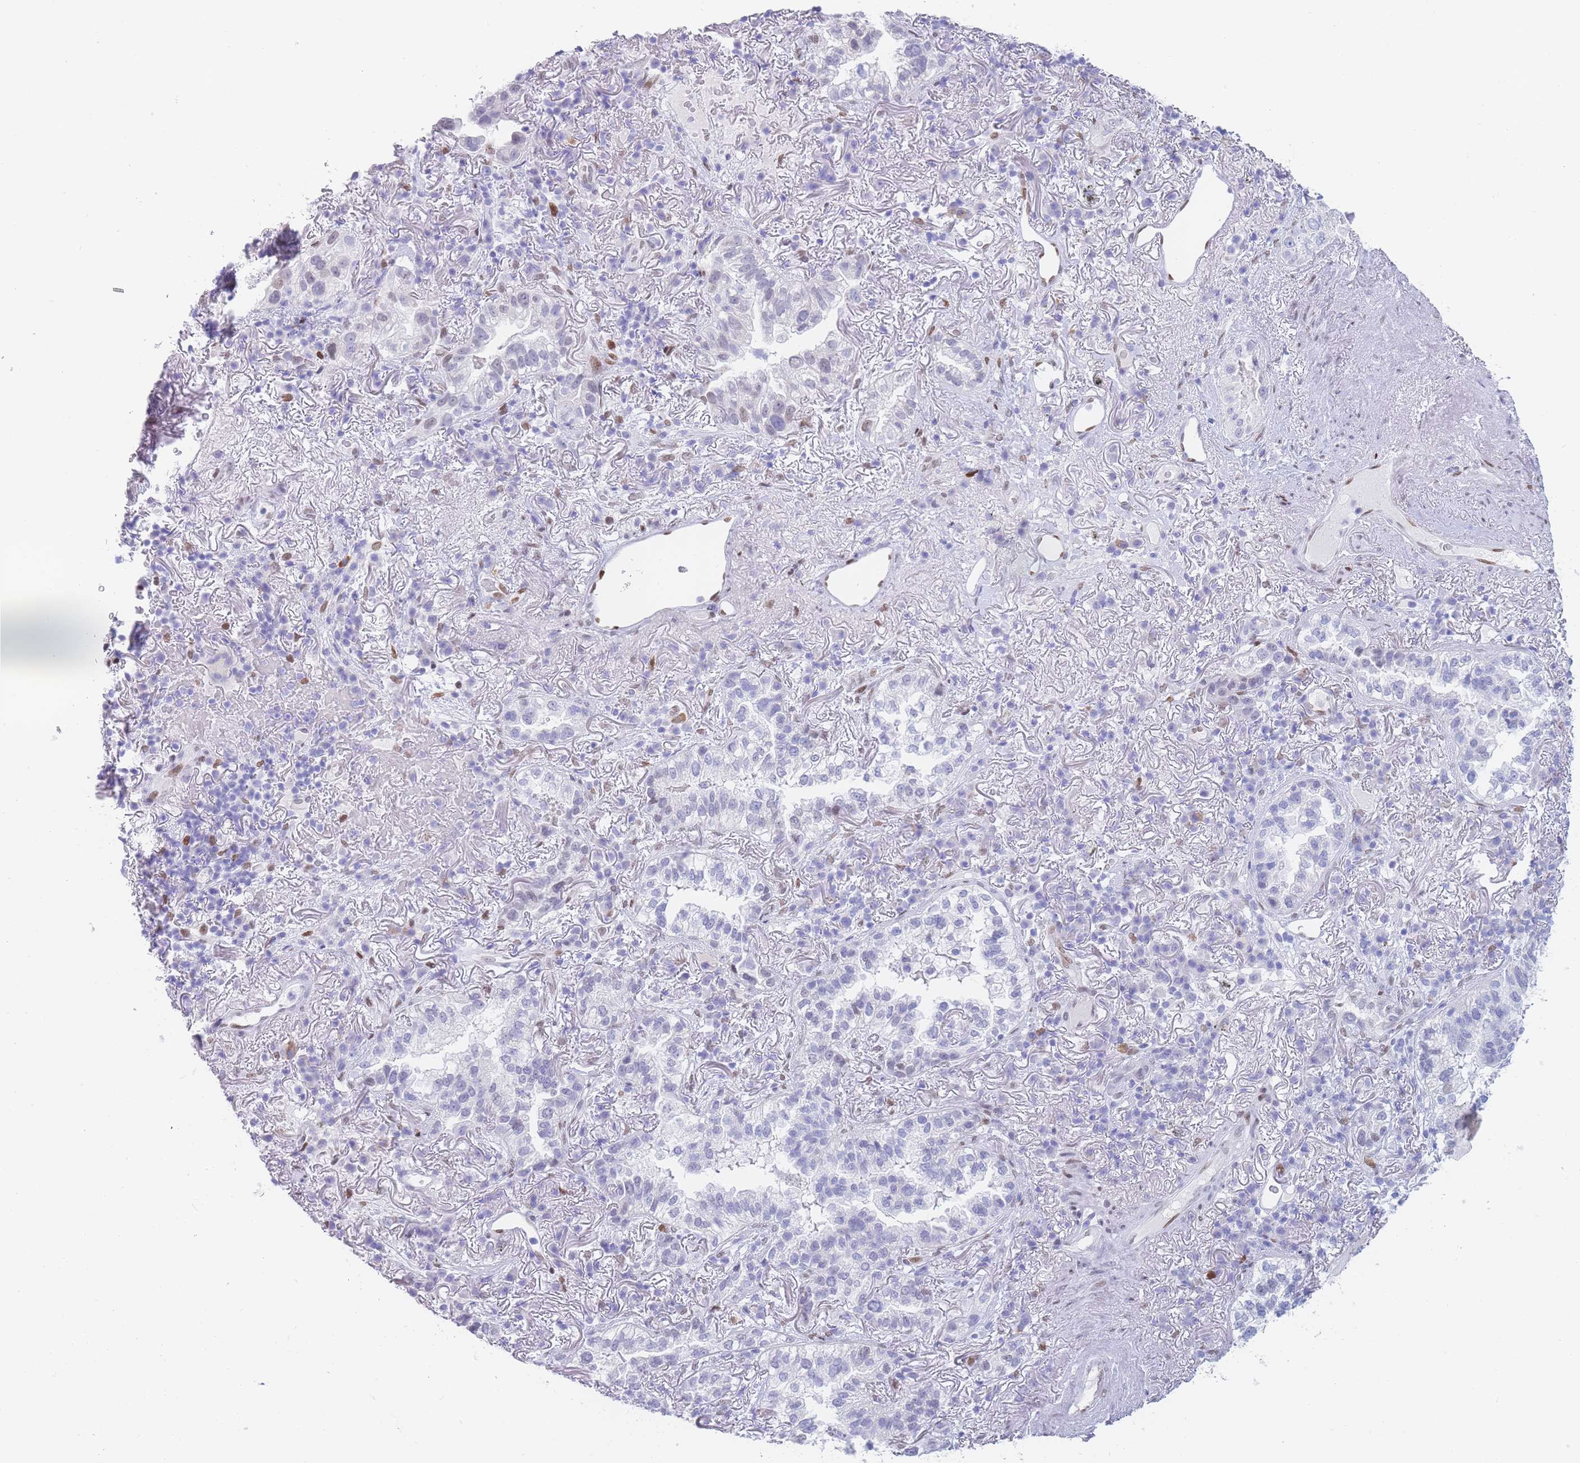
{"staining": {"intensity": "negative", "quantity": "none", "location": "none"}, "tissue": "lung cancer", "cell_type": "Tumor cells", "image_type": "cancer", "snomed": [{"axis": "morphology", "description": "Adenocarcinoma, NOS"}, {"axis": "topography", "description": "Lung"}], "caption": "DAB (3,3'-diaminobenzidine) immunohistochemical staining of lung adenocarcinoma displays no significant expression in tumor cells.", "gene": "PSMB5", "patient": {"sex": "female", "age": 69}}